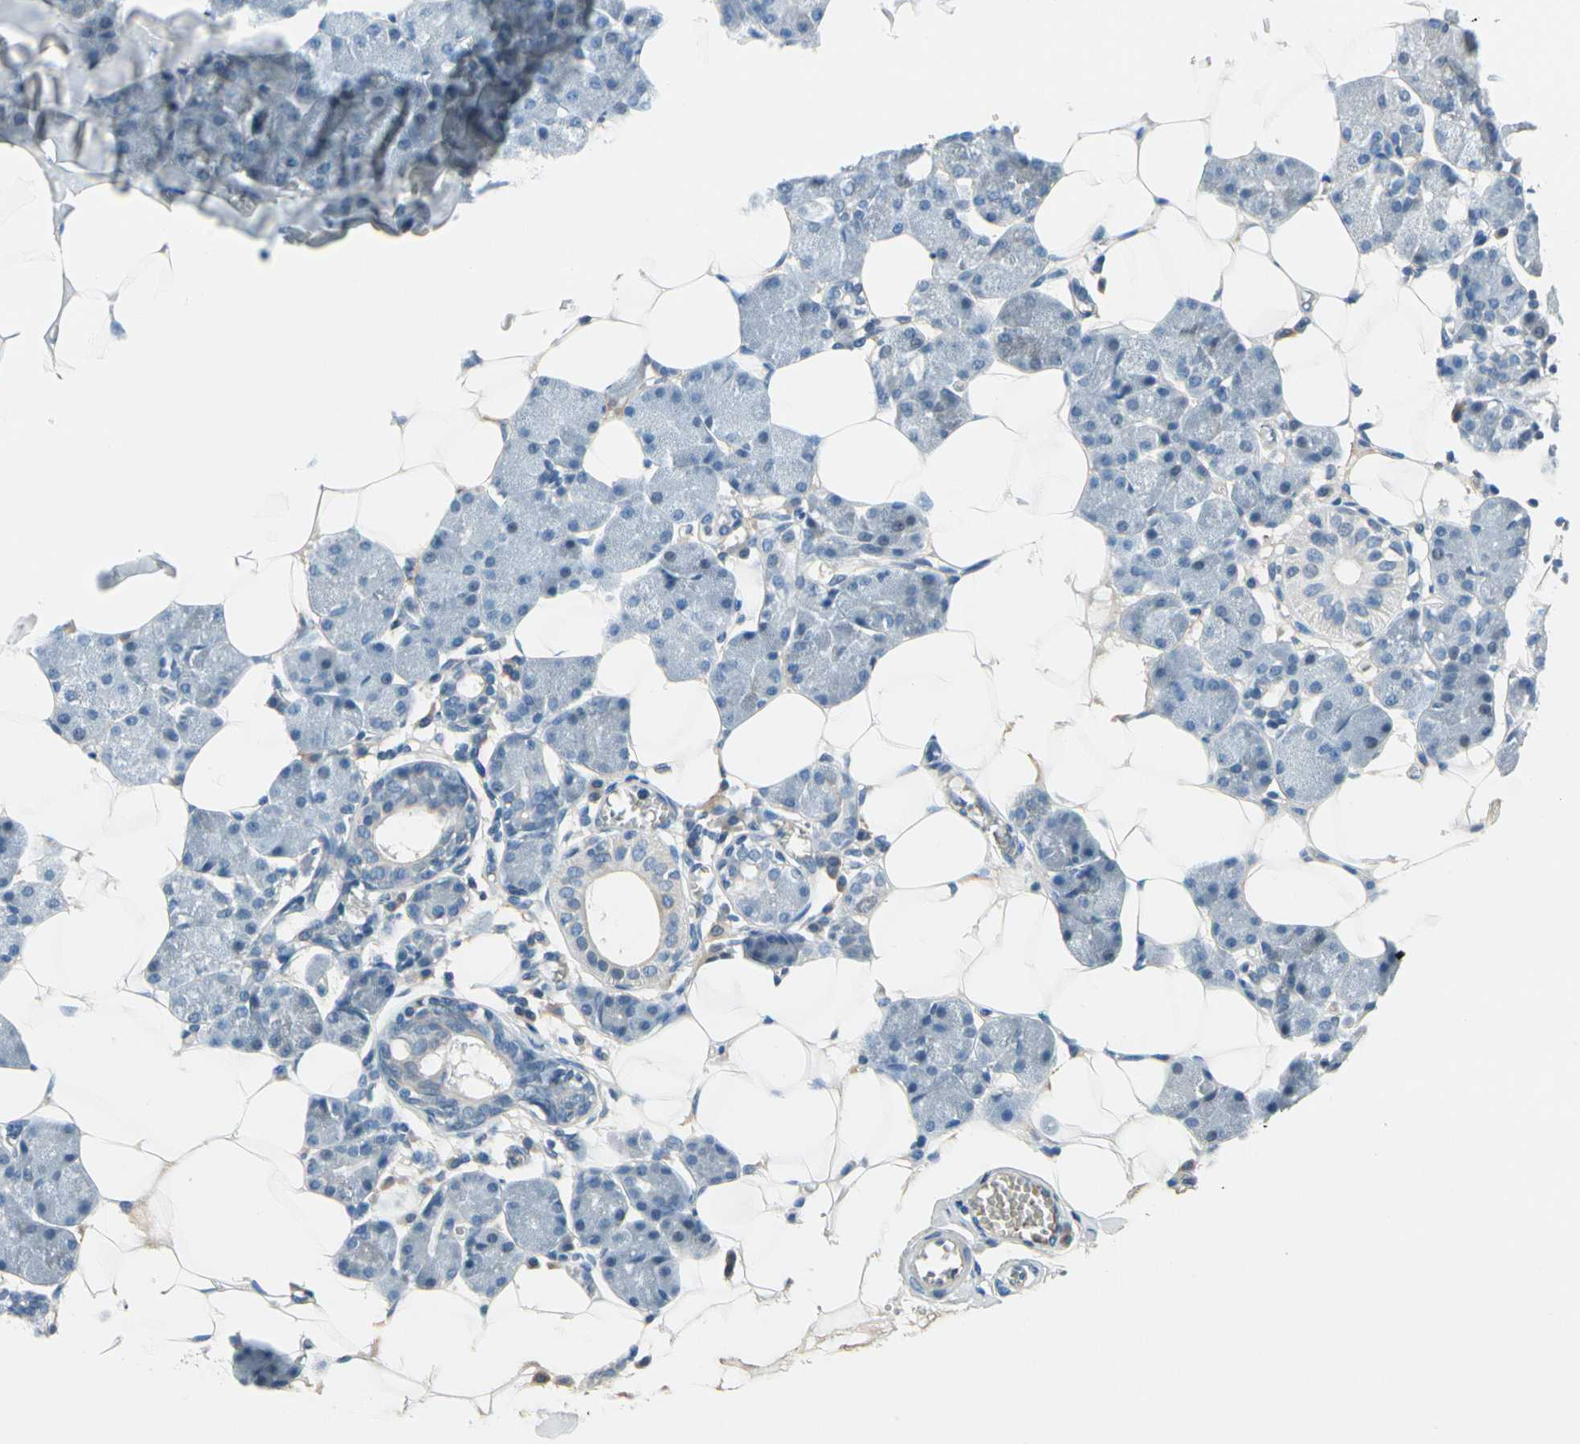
{"staining": {"intensity": "negative", "quantity": "none", "location": "none"}, "tissue": "salivary gland", "cell_type": "Glandular cells", "image_type": "normal", "snomed": [{"axis": "morphology", "description": "Normal tissue, NOS"}, {"axis": "morphology", "description": "Adenoma, NOS"}, {"axis": "topography", "description": "Salivary gland"}], "caption": "IHC micrograph of unremarkable human salivary gland stained for a protein (brown), which displays no positivity in glandular cells.", "gene": "CNDP1", "patient": {"sex": "female", "age": 32}}